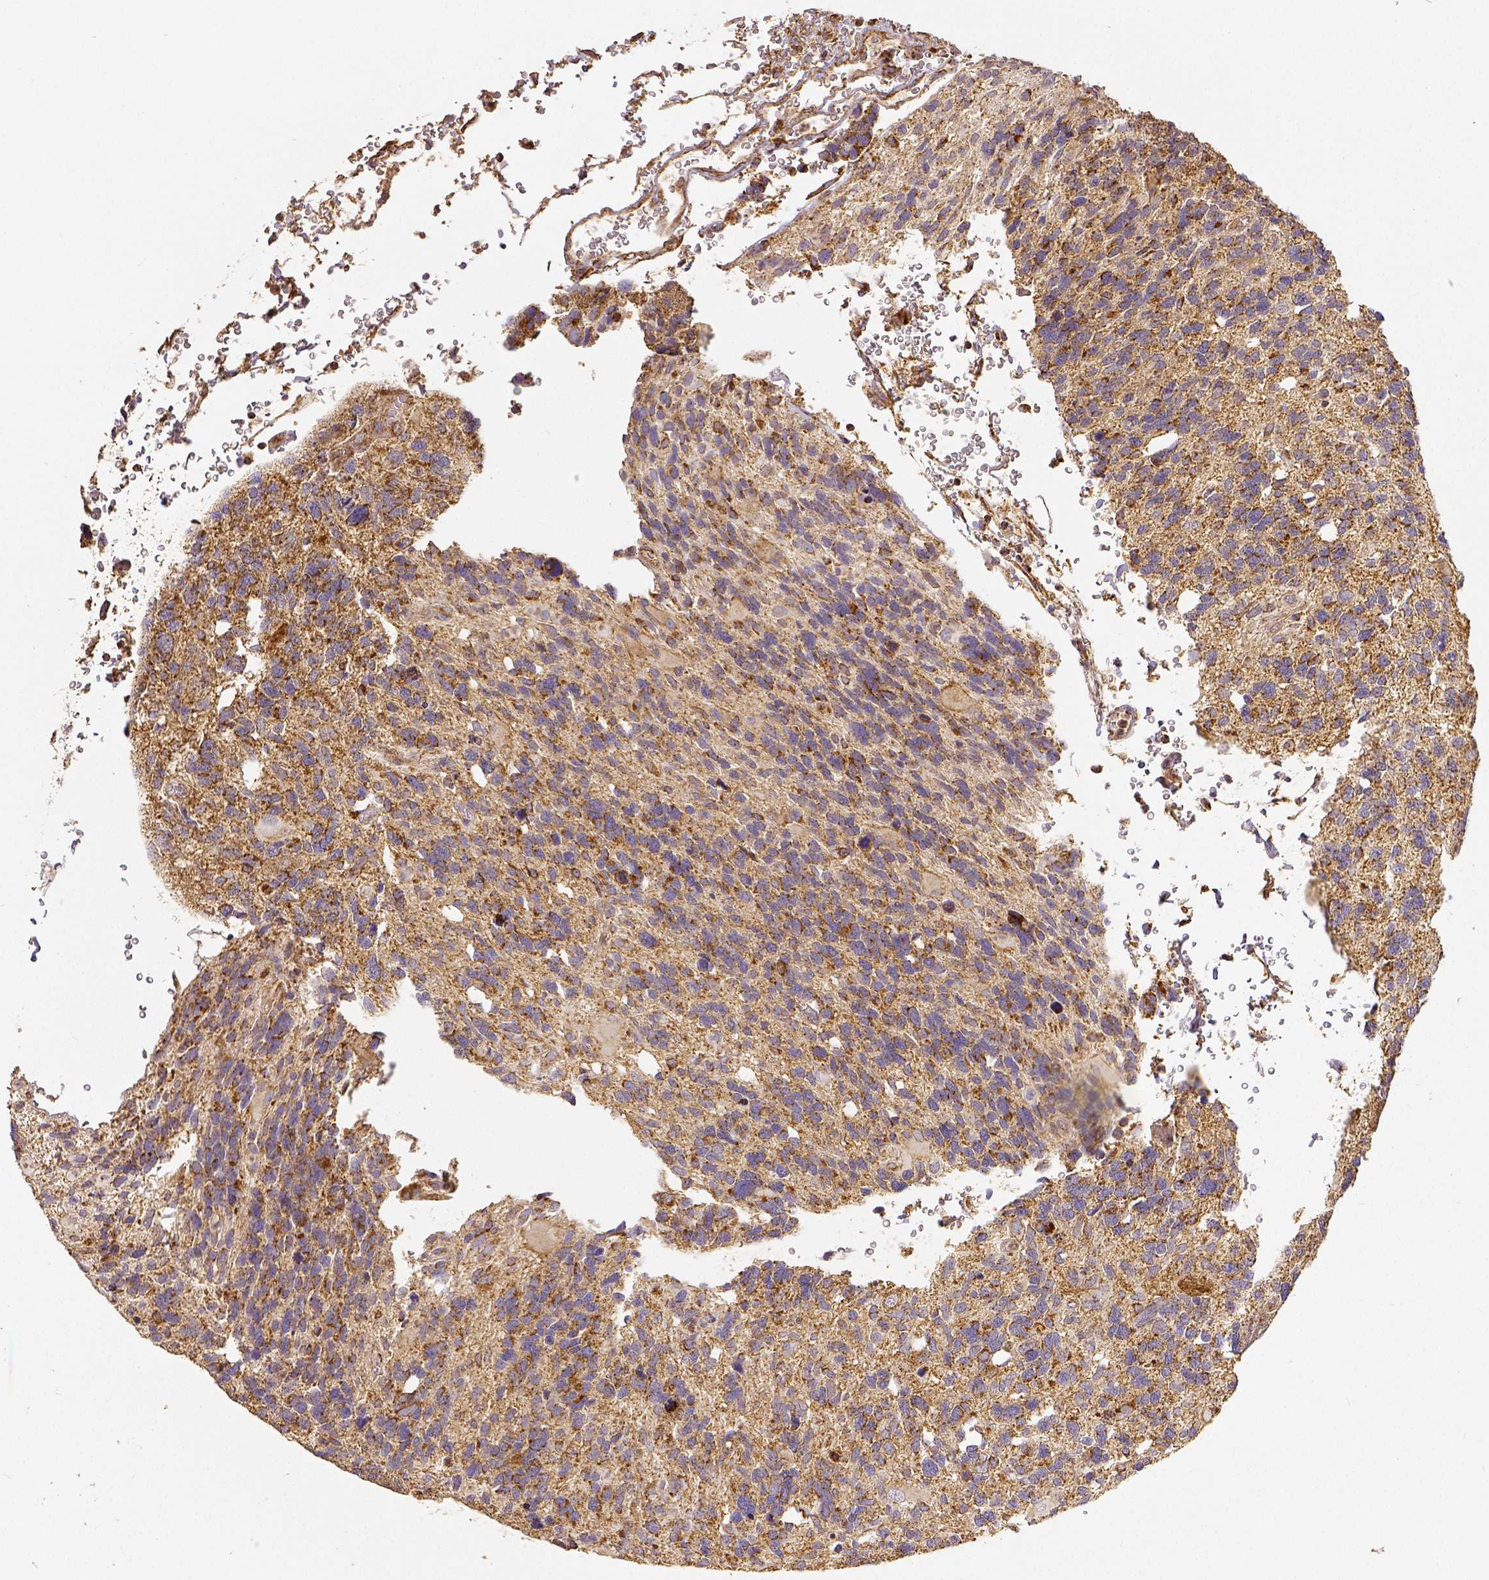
{"staining": {"intensity": "moderate", "quantity": ">75%", "location": "cytoplasmic/membranous"}, "tissue": "glioma", "cell_type": "Tumor cells", "image_type": "cancer", "snomed": [{"axis": "morphology", "description": "Glioma, malignant, High grade"}, {"axis": "topography", "description": "Brain"}], "caption": "Glioma tissue demonstrates moderate cytoplasmic/membranous expression in approximately >75% of tumor cells", "gene": "SDHB", "patient": {"sex": "male", "age": 49}}